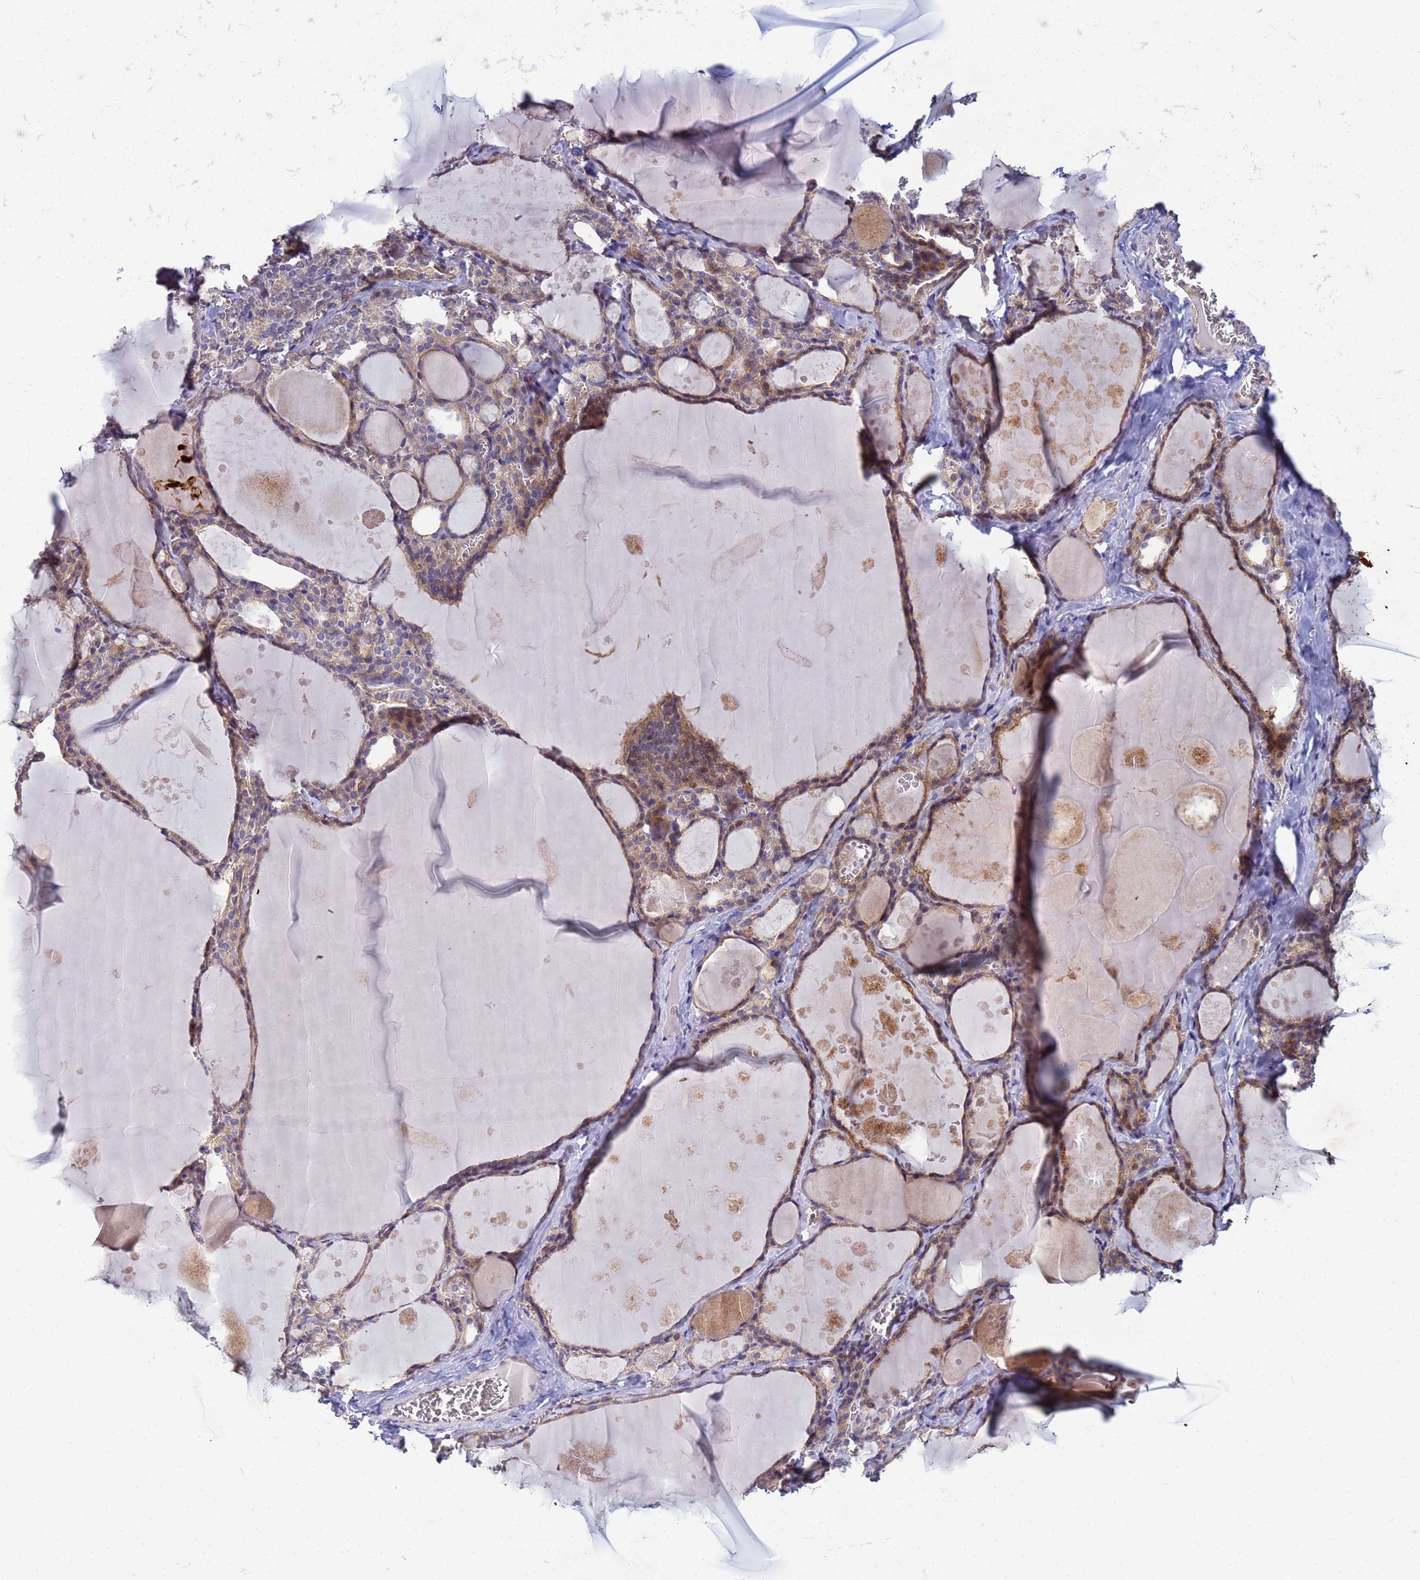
{"staining": {"intensity": "moderate", "quantity": "25%-75%", "location": "cytoplasmic/membranous"}, "tissue": "thyroid gland", "cell_type": "Glandular cells", "image_type": "normal", "snomed": [{"axis": "morphology", "description": "Normal tissue, NOS"}, {"axis": "topography", "description": "Thyroid gland"}], "caption": "Moderate cytoplasmic/membranous protein staining is appreciated in approximately 25%-75% of glandular cells in thyroid gland.", "gene": "CDC34", "patient": {"sex": "male", "age": 56}}